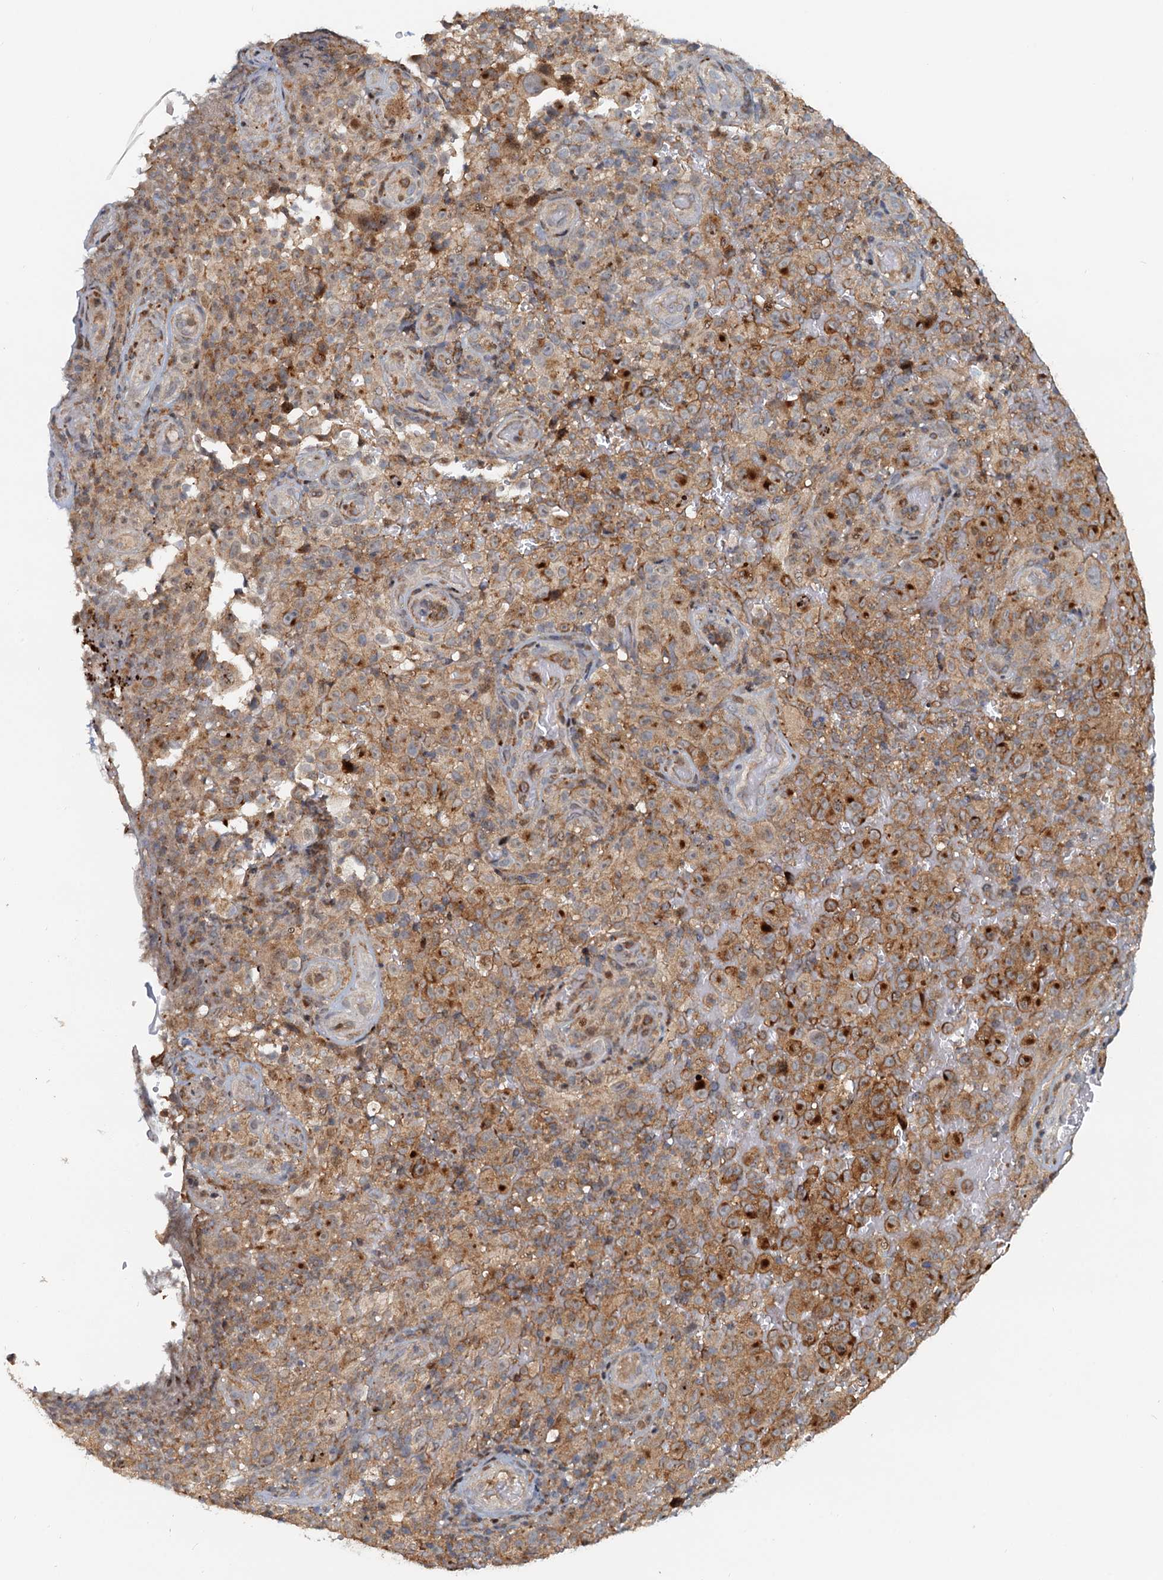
{"staining": {"intensity": "moderate", "quantity": ">75%", "location": "cytoplasmic/membranous,nuclear"}, "tissue": "melanoma", "cell_type": "Tumor cells", "image_type": "cancer", "snomed": [{"axis": "morphology", "description": "Malignant melanoma, NOS"}, {"axis": "topography", "description": "Skin"}], "caption": "Melanoma stained for a protein (brown) demonstrates moderate cytoplasmic/membranous and nuclear positive expression in approximately >75% of tumor cells.", "gene": "TOLLIP", "patient": {"sex": "female", "age": 82}}